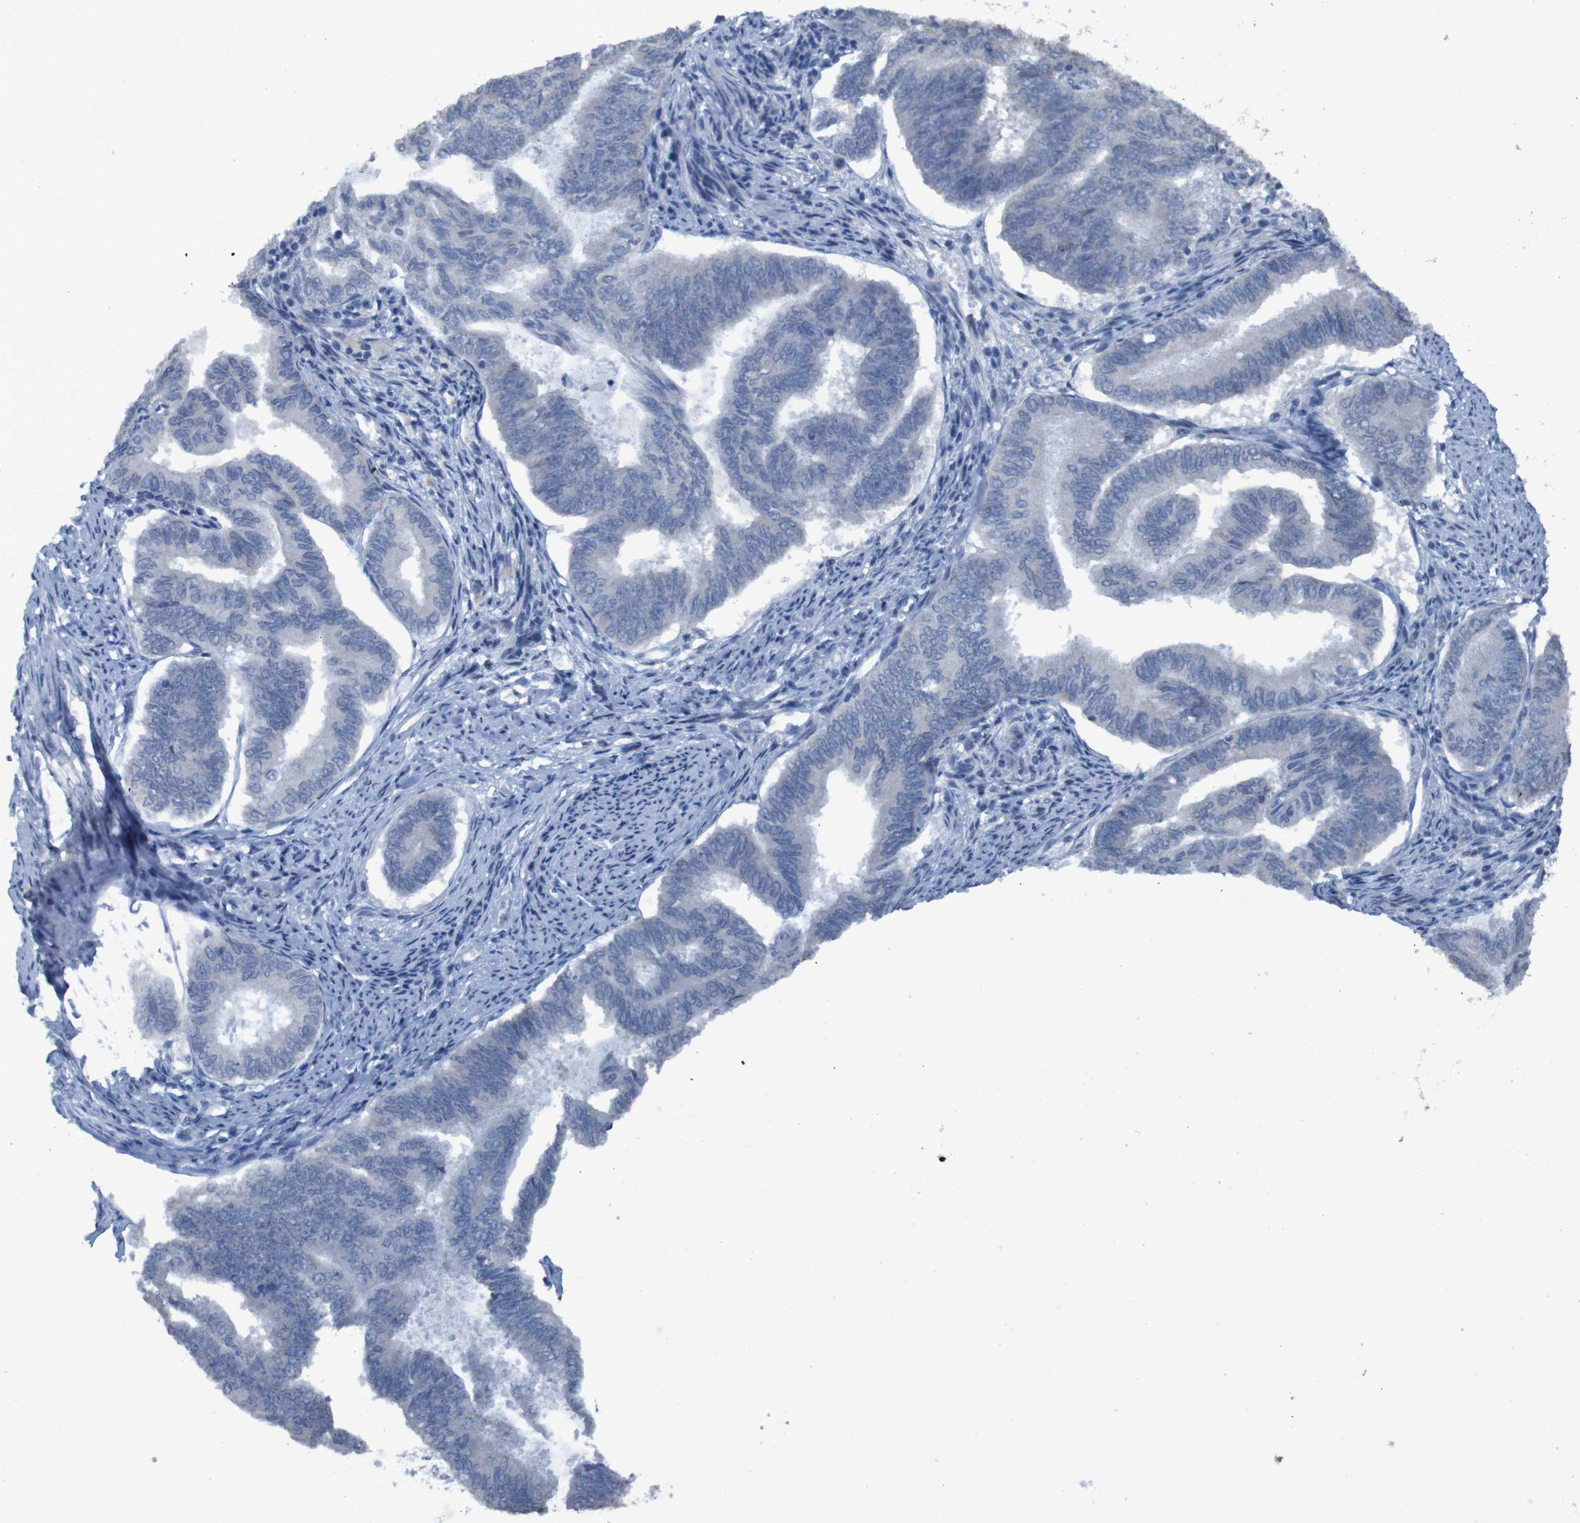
{"staining": {"intensity": "negative", "quantity": "none", "location": "none"}, "tissue": "endometrial cancer", "cell_type": "Tumor cells", "image_type": "cancer", "snomed": [{"axis": "morphology", "description": "Adenocarcinoma, NOS"}, {"axis": "topography", "description": "Endometrium"}], "caption": "Immunohistochemistry (IHC) of endometrial adenocarcinoma exhibits no positivity in tumor cells.", "gene": "CLDN18", "patient": {"sex": "female", "age": 86}}